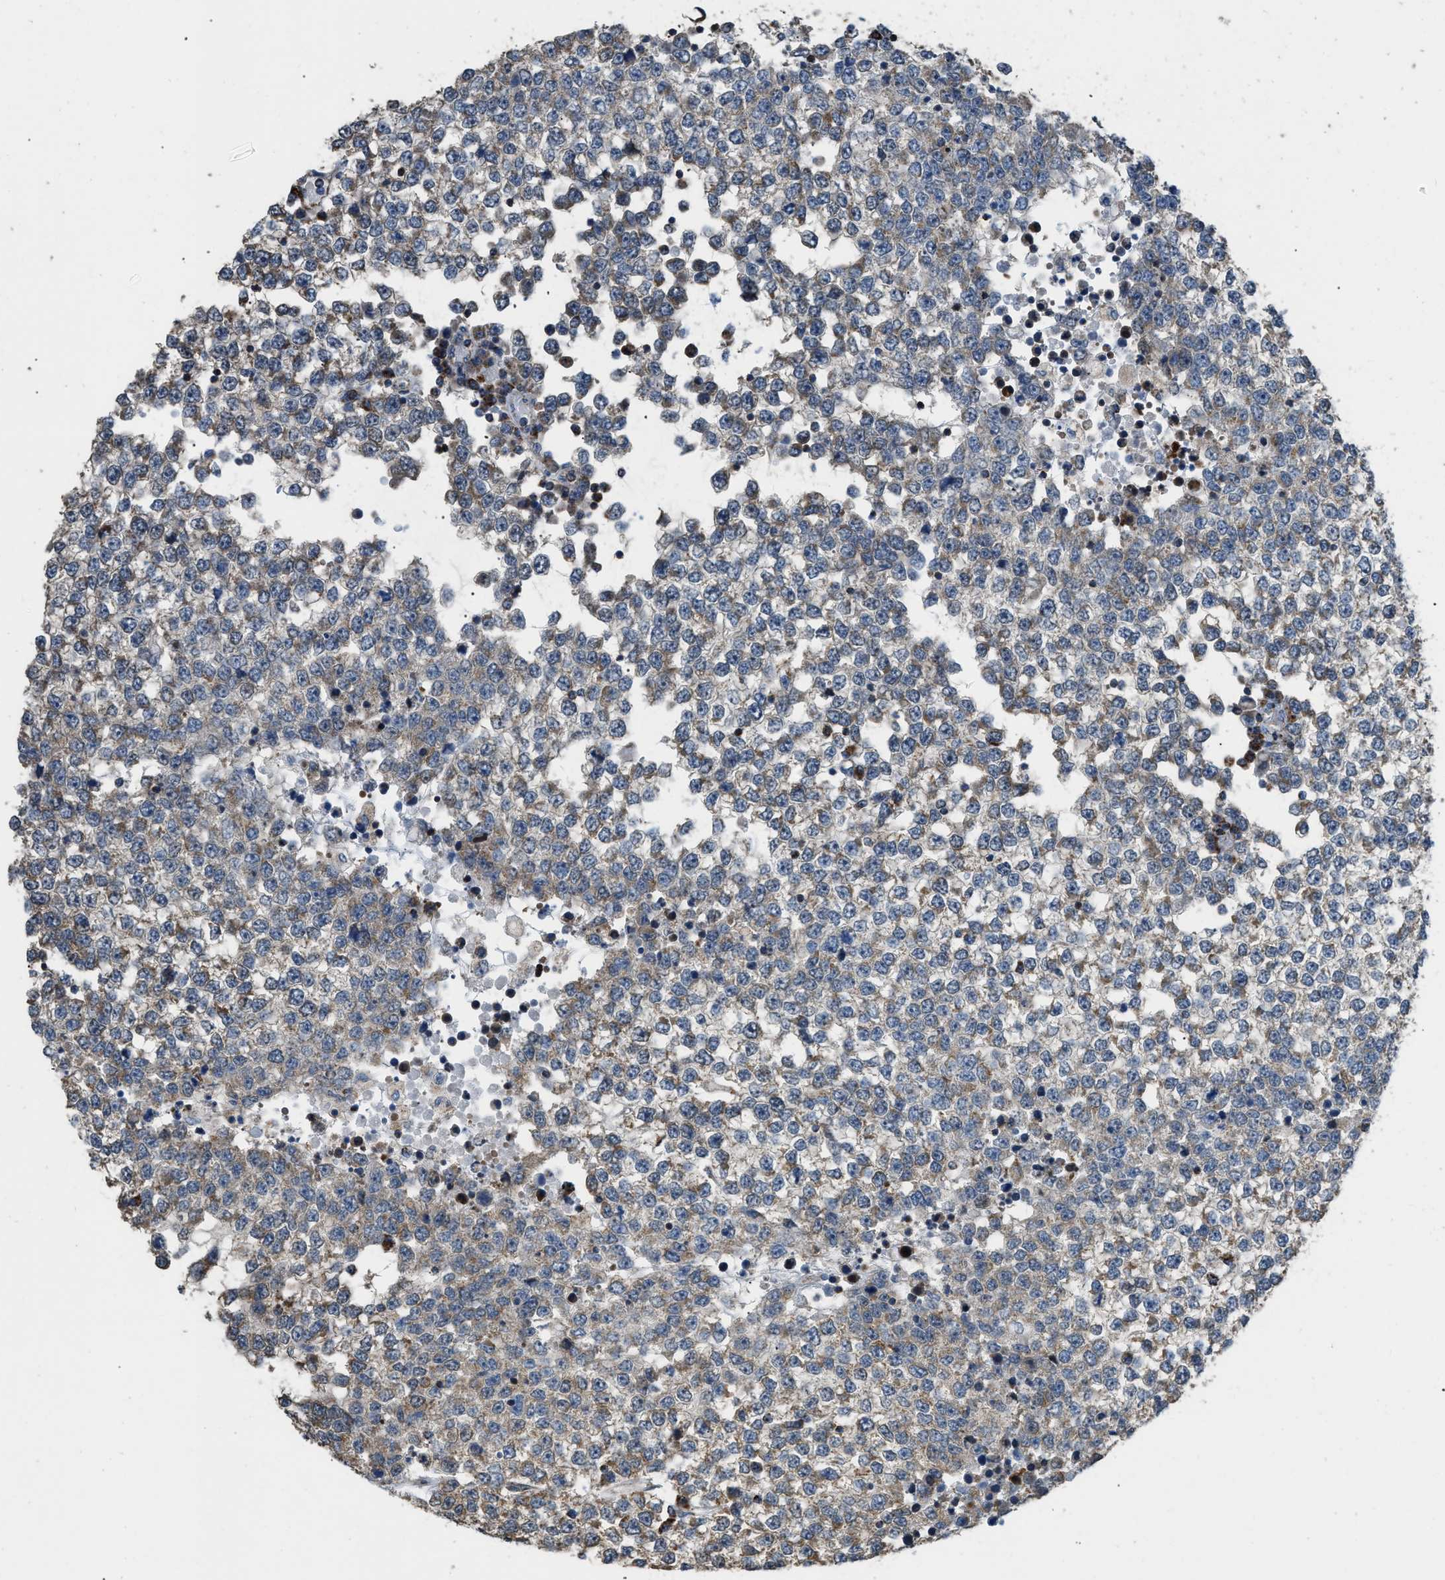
{"staining": {"intensity": "weak", "quantity": "25%-75%", "location": "cytoplasmic/membranous"}, "tissue": "testis cancer", "cell_type": "Tumor cells", "image_type": "cancer", "snomed": [{"axis": "morphology", "description": "Seminoma, NOS"}, {"axis": "topography", "description": "Testis"}], "caption": "Human seminoma (testis) stained with a protein marker demonstrates weak staining in tumor cells.", "gene": "ETFB", "patient": {"sex": "male", "age": 65}}